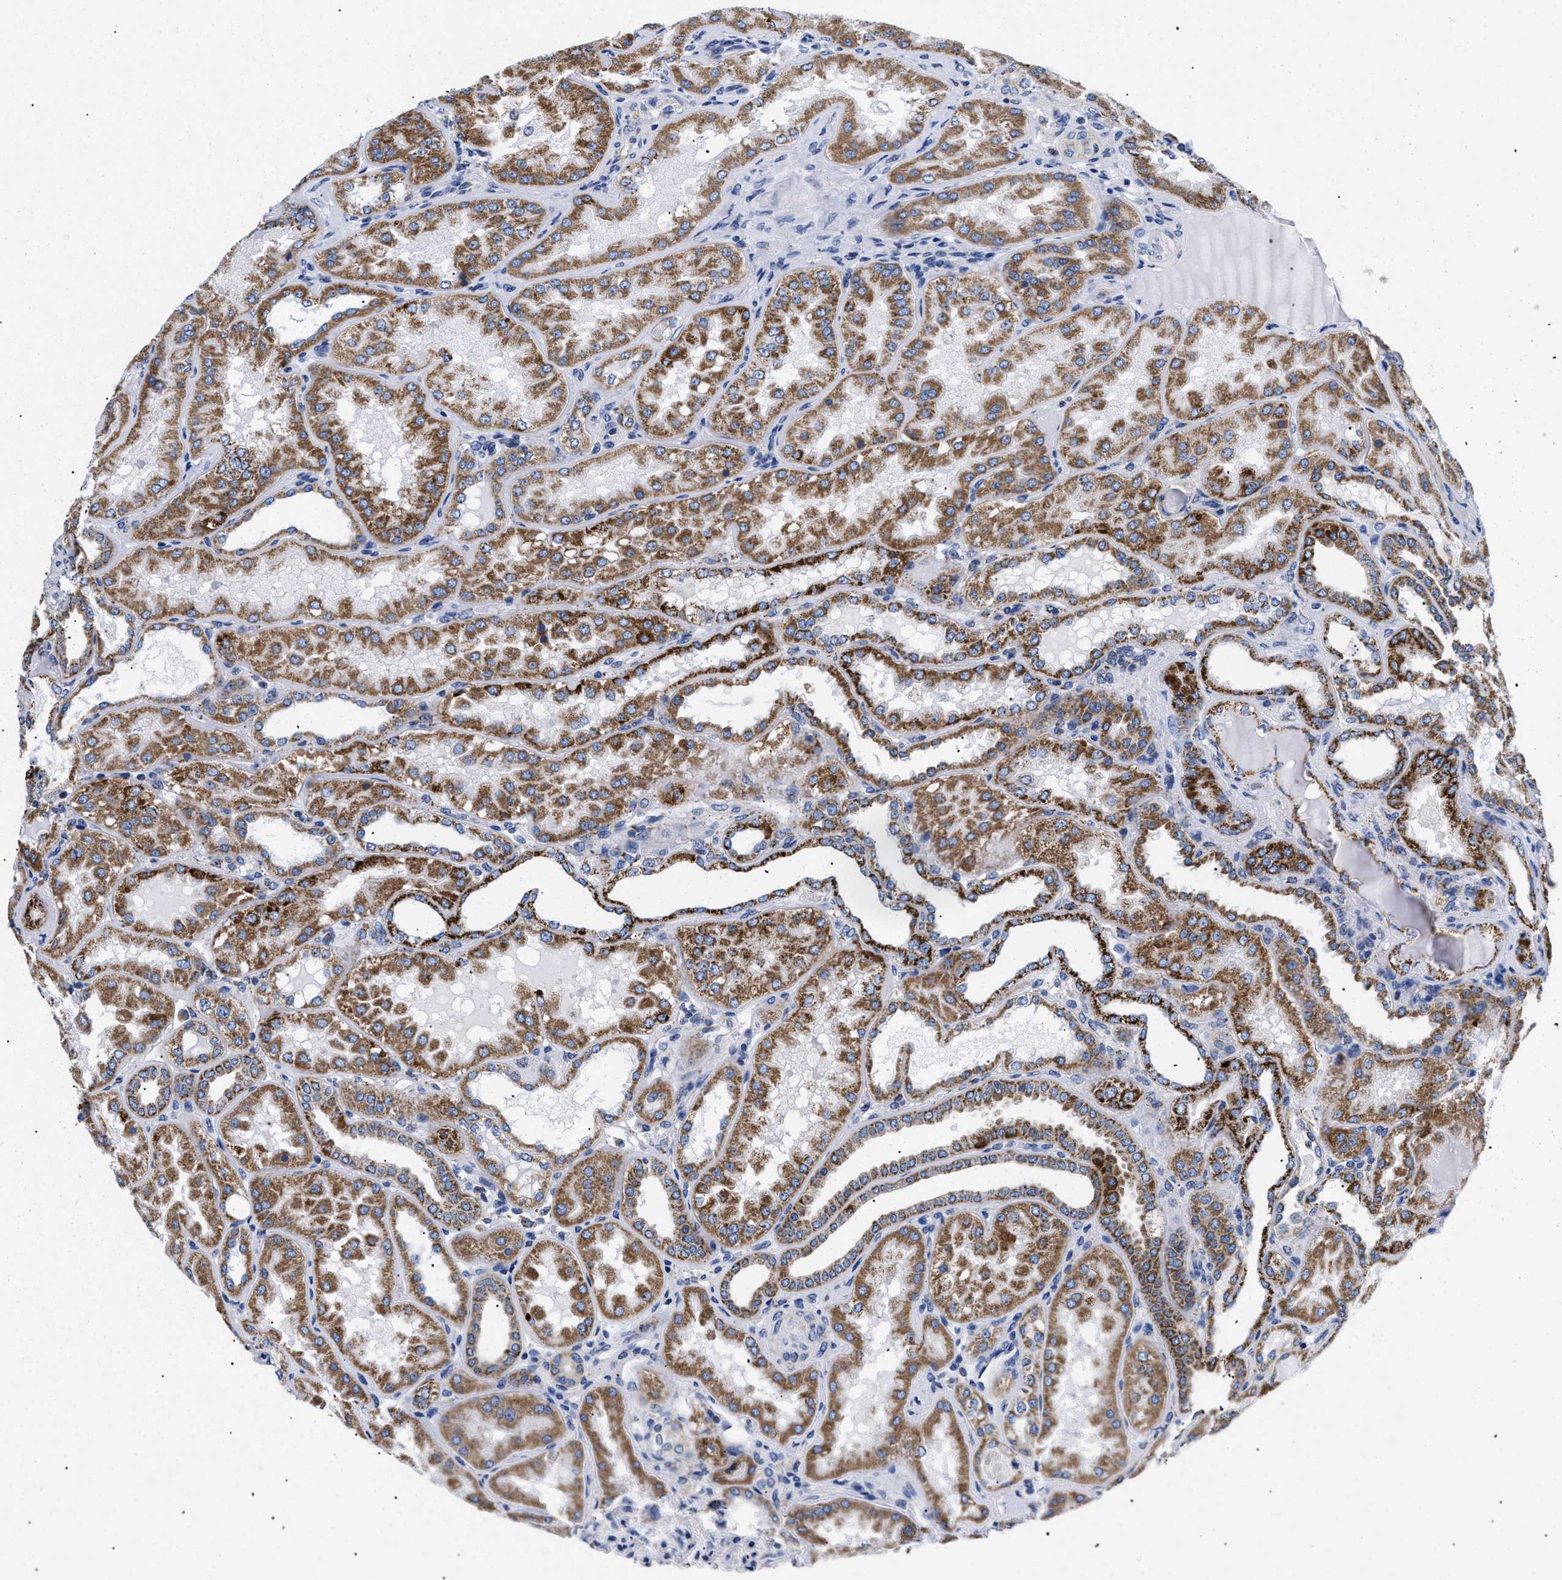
{"staining": {"intensity": "negative", "quantity": "none", "location": "none"}, "tissue": "kidney", "cell_type": "Cells in glomeruli", "image_type": "normal", "snomed": [{"axis": "morphology", "description": "Normal tissue, NOS"}, {"axis": "topography", "description": "Kidney"}], "caption": "Benign kidney was stained to show a protein in brown. There is no significant positivity in cells in glomeruli. (Stains: DAB (3,3'-diaminobenzidine) immunohistochemistry (IHC) with hematoxylin counter stain, Microscopy: brightfield microscopy at high magnification).", "gene": "GPR149", "patient": {"sex": "female", "age": 56}}